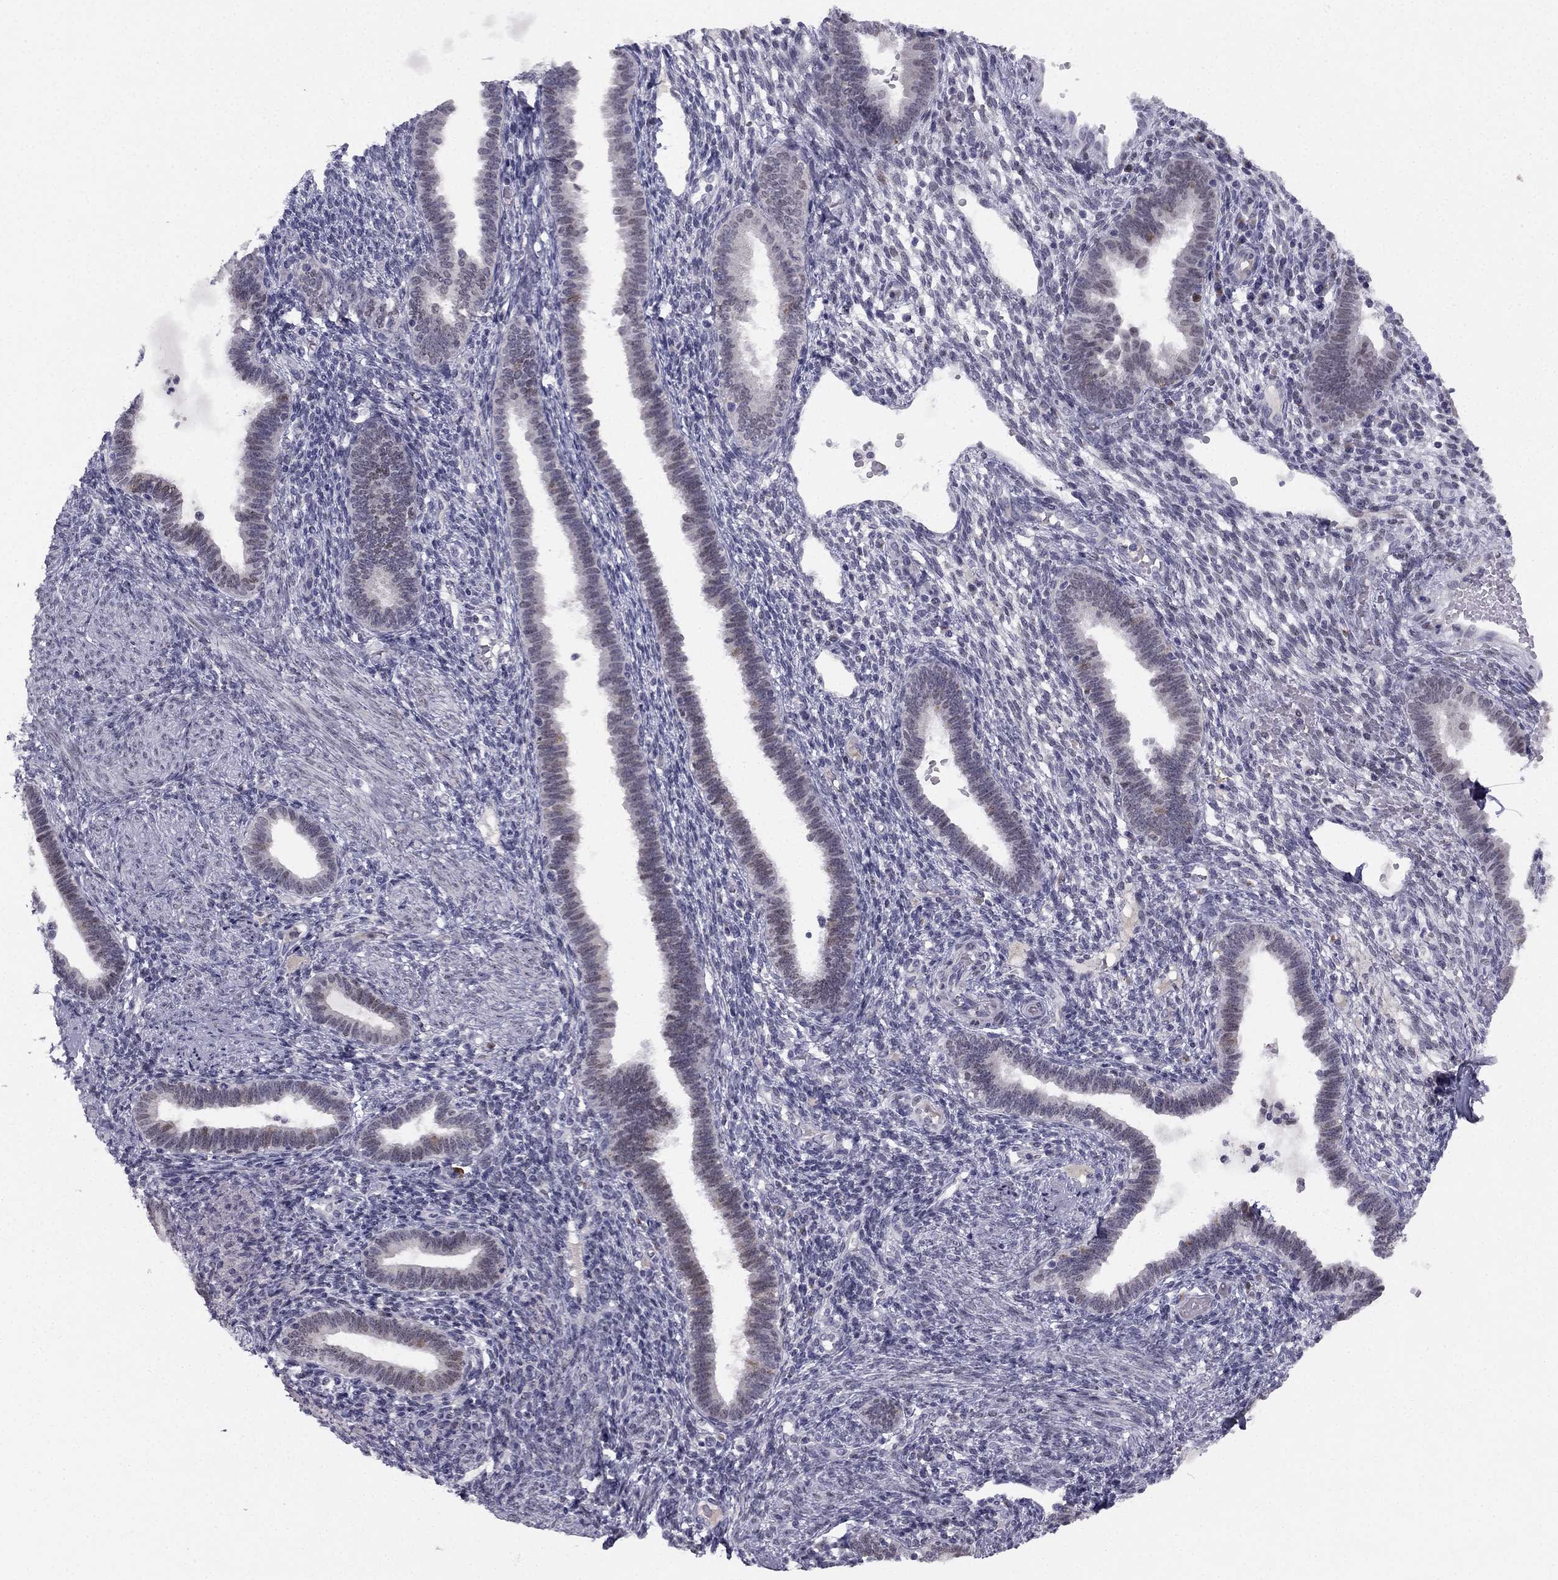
{"staining": {"intensity": "weak", "quantity": "<25%", "location": "nuclear"}, "tissue": "endometrium", "cell_type": "Cells in endometrial stroma", "image_type": "normal", "snomed": [{"axis": "morphology", "description": "Normal tissue, NOS"}, {"axis": "topography", "description": "Endometrium"}], "caption": "Immunohistochemical staining of unremarkable human endometrium displays no significant staining in cells in endometrial stroma.", "gene": "TRPS1", "patient": {"sex": "female", "age": 42}}